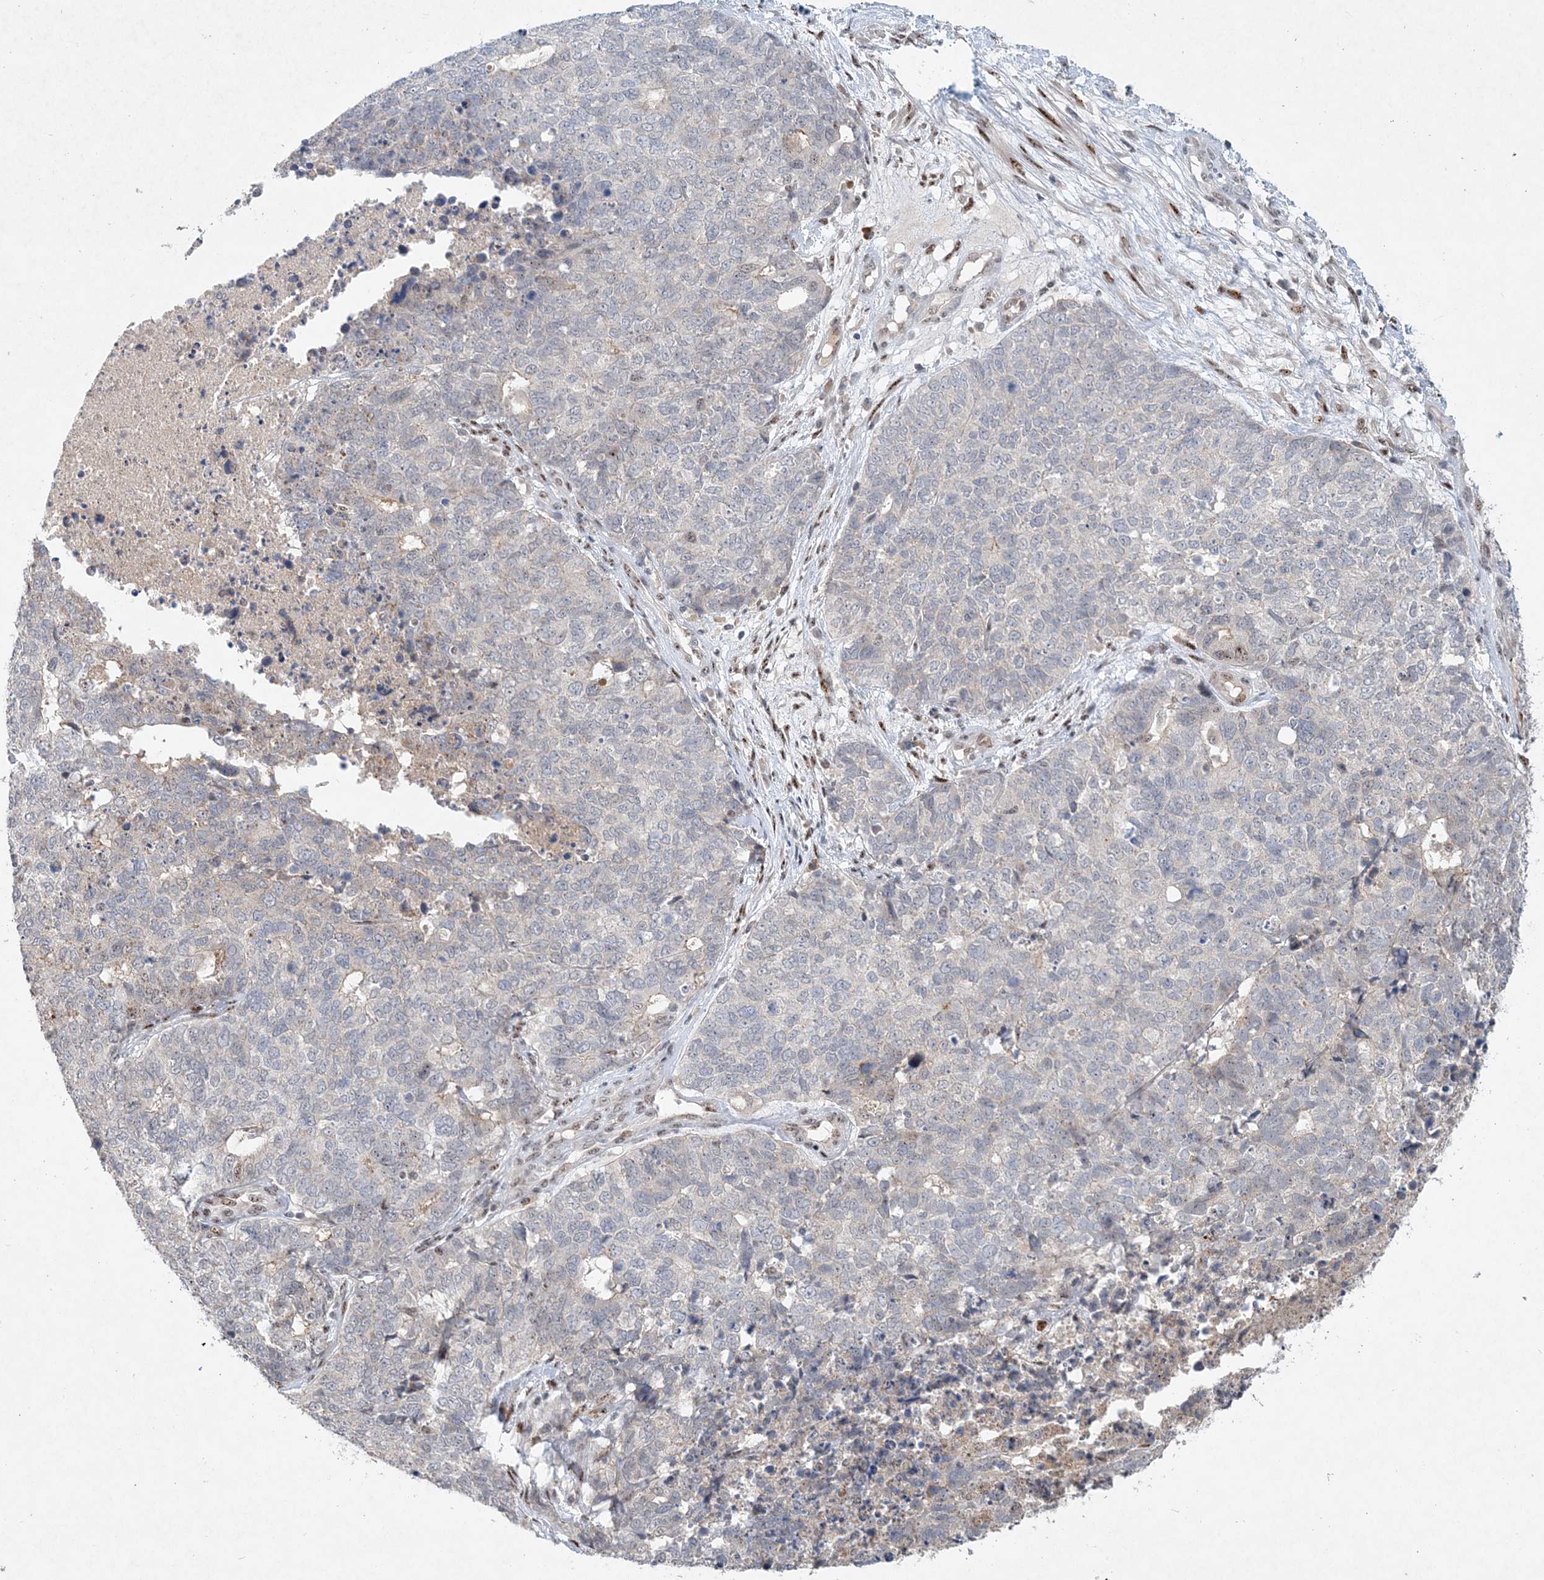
{"staining": {"intensity": "negative", "quantity": "none", "location": "none"}, "tissue": "cervical cancer", "cell_type": "Tumor cells", "image_type": "cancer", "snomed": [{"axis": "morphology", "description": "Squamous cell carcinoma, NOS"}, {"axis": "topography", "description": "Cervix"}], "caption": "A micrograph of human cervical cancer (squamous cell carcinoma) is negative for staining in tumor cells.", "gene": "GIN1", "patient": {"sex": "female", "age": 63}}